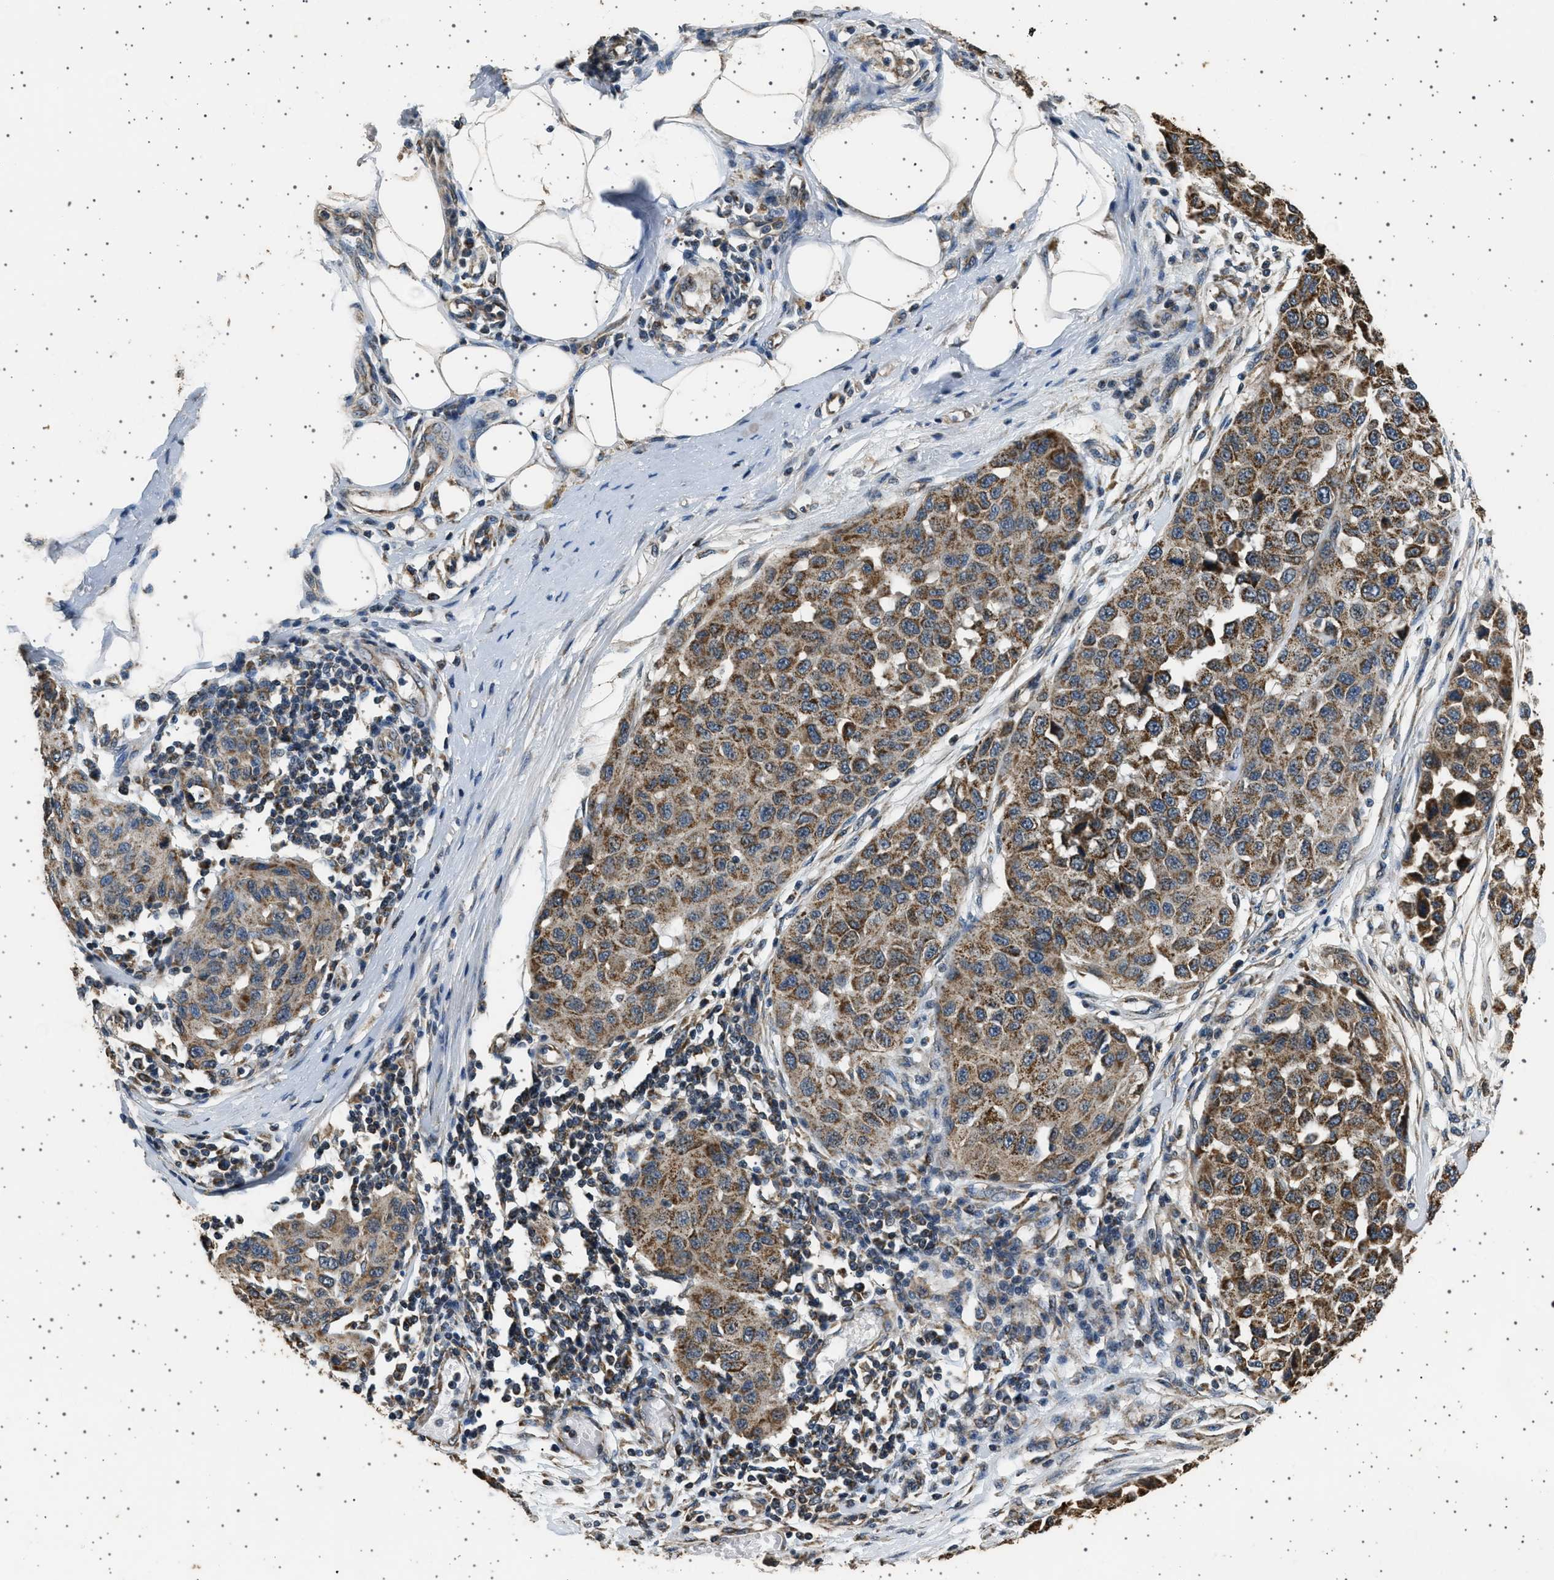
{"staining": {"intensity": "moderate", "quantity": ">75%", "location": "cytoplasmic/membranous"}, "tissue": "melanoma", "cell_type": "Tumor cells", "image_type": "cancer", "snomed": [{"axis": "morphology", "description": "Normal tissue, NOS"}, {"axis": "morphology", "description": "Malignant melanoma, NOS"}, {"axis": "topography", "description": "Skin"}], "caption": "Immunohistochemical staining of human melanoma shows medium levels of moderate cytoplasmic/membranous protein expression in approximately >75% of tumor cells.", "gene": "KCNA4", "patient": {"sex": "male", "age": 62}}